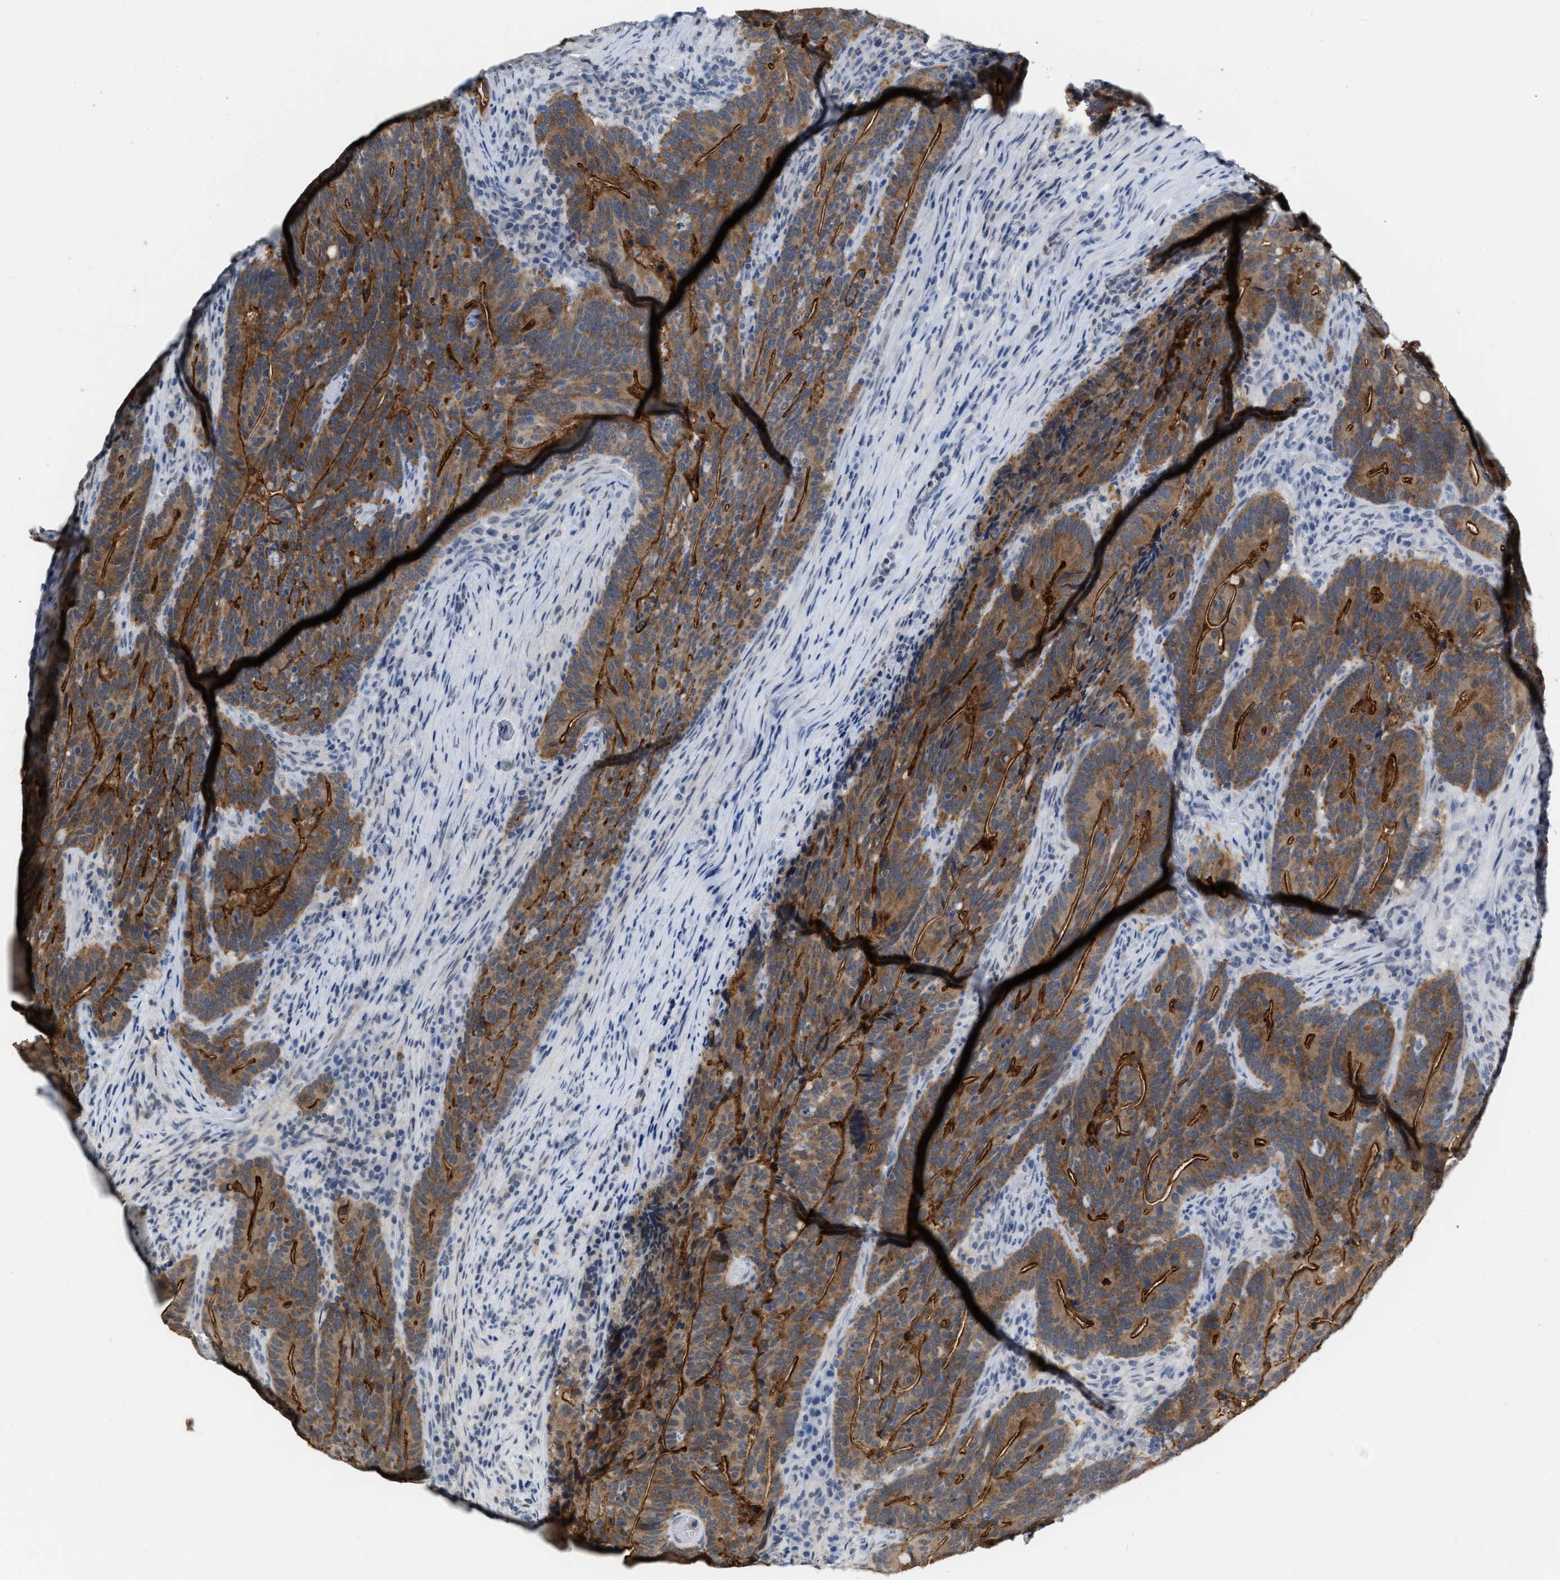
{"staining": {"intensity": "moderate", "quantity": ">75%", "location": "cytoplasmic/membranous"}, "tissue": "colorectal cancer", "cell_type": "Tumor cells", "image_type": "cancer", "snomed": [{"axis": "morphology", "description": "Adenocarcinoma, NOS"}, {"axis": "topography", "description": "Colon"}], "caption": "Colorectal adenocarcinoma stained for a protein reveals moderate cytoplasmic/membranous positivity in tumor cells.", "gene": "BAIAP2L1", "patient": {"sex": "female", "age": 66}}